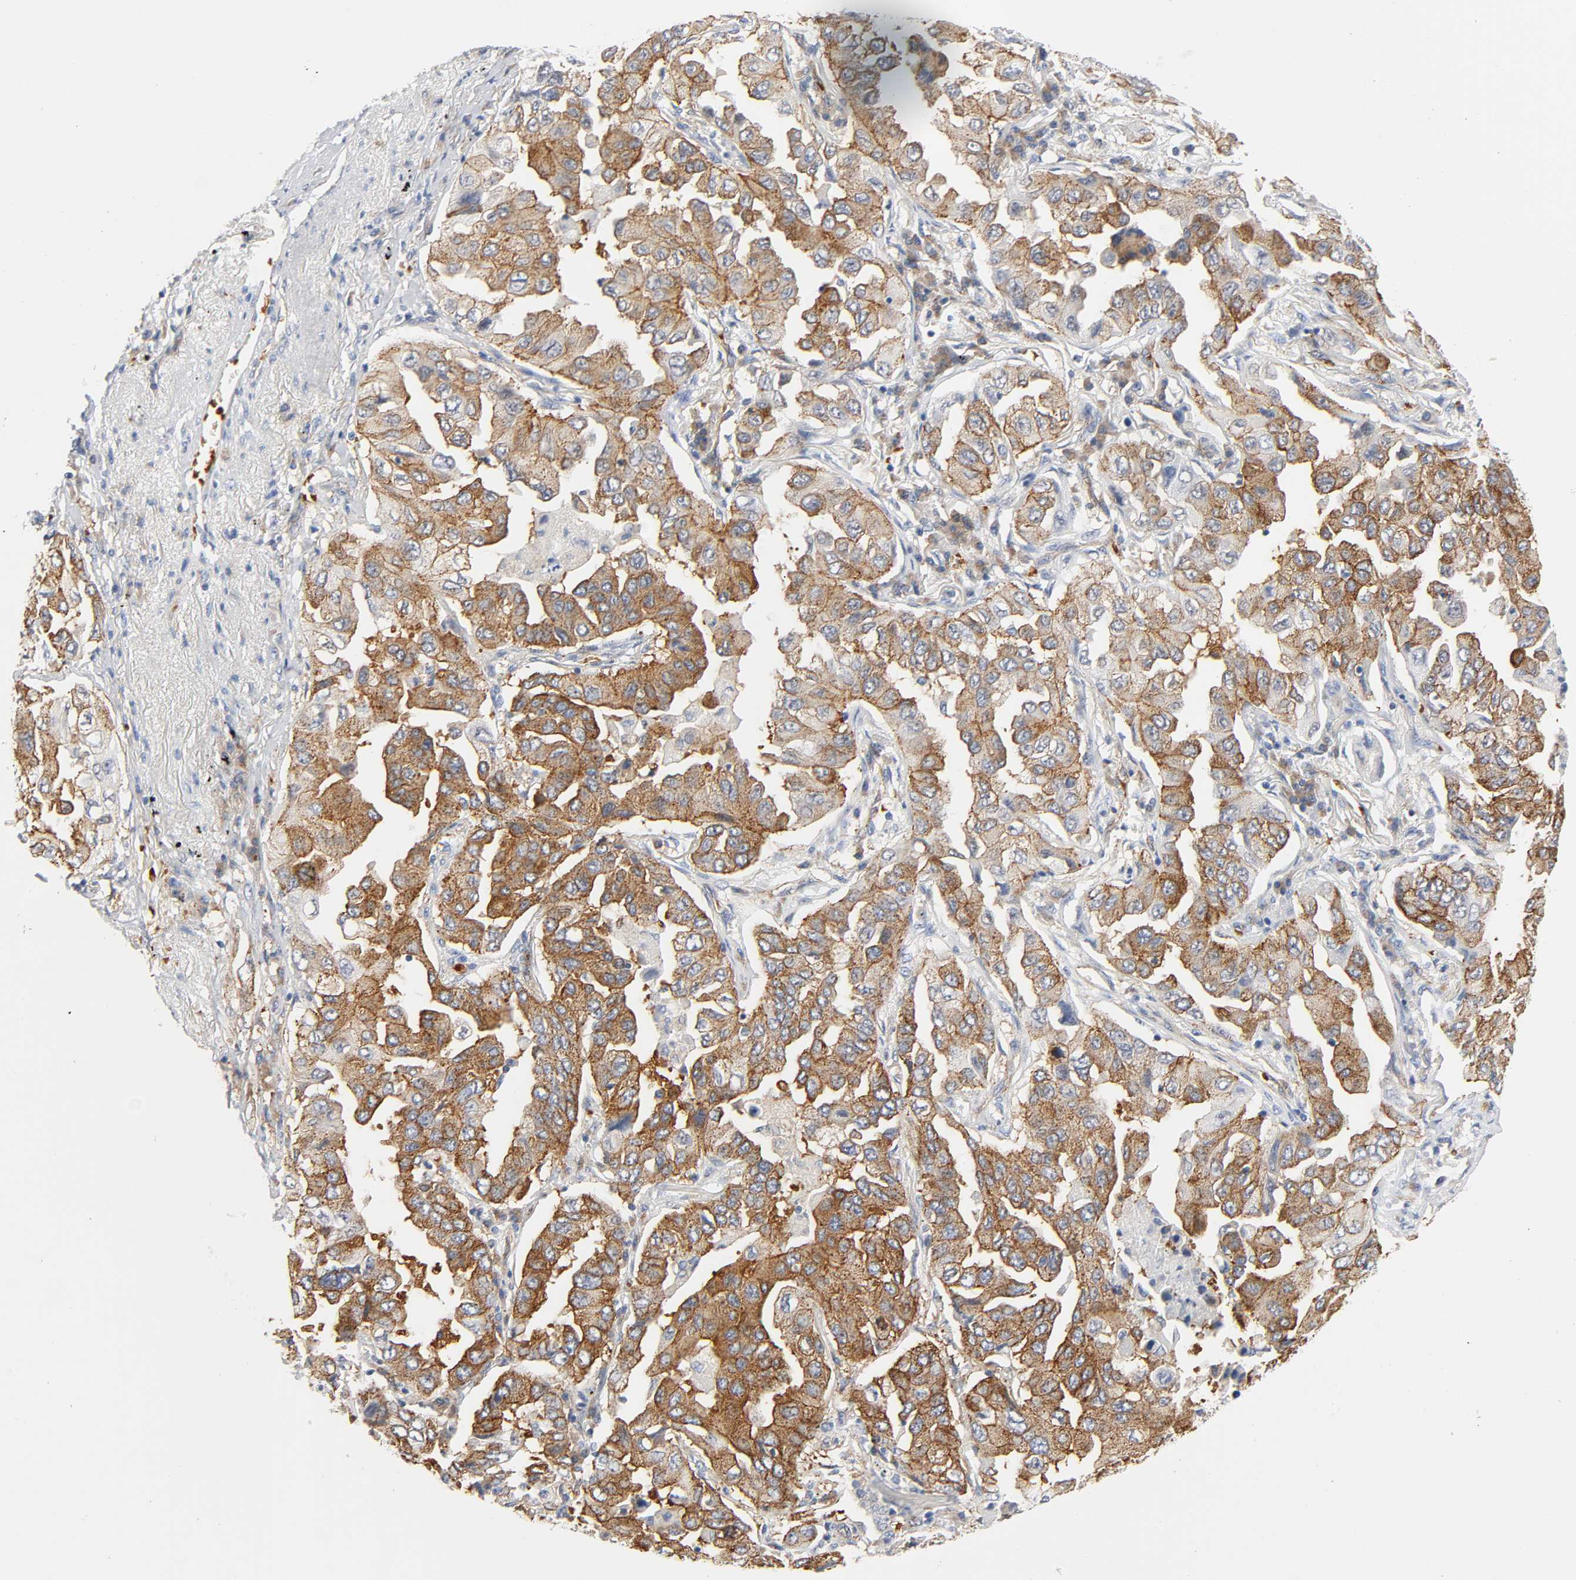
{"staining": {"intensity": "moderate", "quantity": ">75%", "location": "cytoplasmic/membranous"}, "tissue": "lung cancer", "cell_type": "Tumor cells", "image_type": "cancer", "snomed": [{"axis": "morphology", "description": "Adenocarcinoma, NOS"}, {"axis": "topography", "description": "Lung"}], "caption": "Protein analysis of lung adenocarcinoma tissue shows moderate cytoplasmic/membranous staining in approximately >75% of tumor cells. The staining is performed using DAB (3,3'-diaminobenzidine) brown chromogen to label protein expression. The nuclei are counter-stained blue using hematoxylin.", "gene": "CD2AP", "patient": {"sex": "female", "age": 65}}